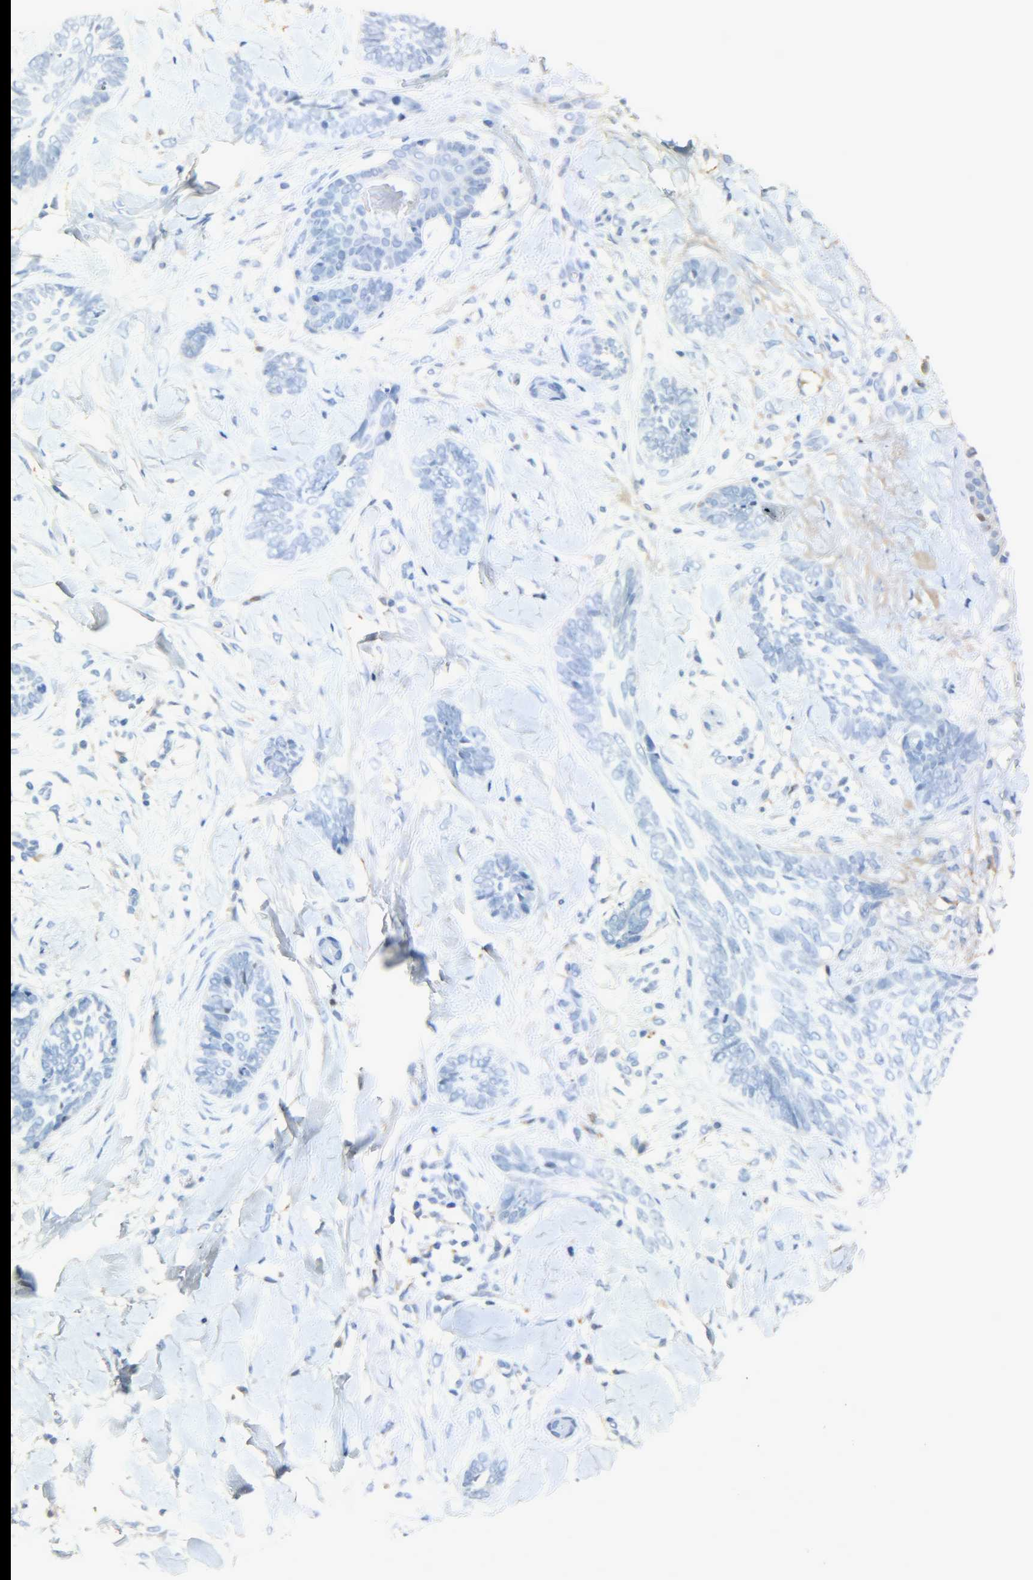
{"staining": {"intensity": "negative", "quantity": "none", "location": "none"}, "tissue": "skin cancer", "cell_type": "Tumor cells", "image_type": "cancer", "snomed": [{"axis": "morphology", "description": "Basal cell carcinoma"}, {"axis": "topography", "description": "Skin"}], "caption": "Immunohistochemistry histopathology image of neoplastic tissue: skin cancer (basal cell carcinoma) stained with DAB (3,3'-diaminobenzidine) reveals no significant protein staining in tumor cells.", "gene": "CRP", "patient": {"sex": "female", "age": 58}}